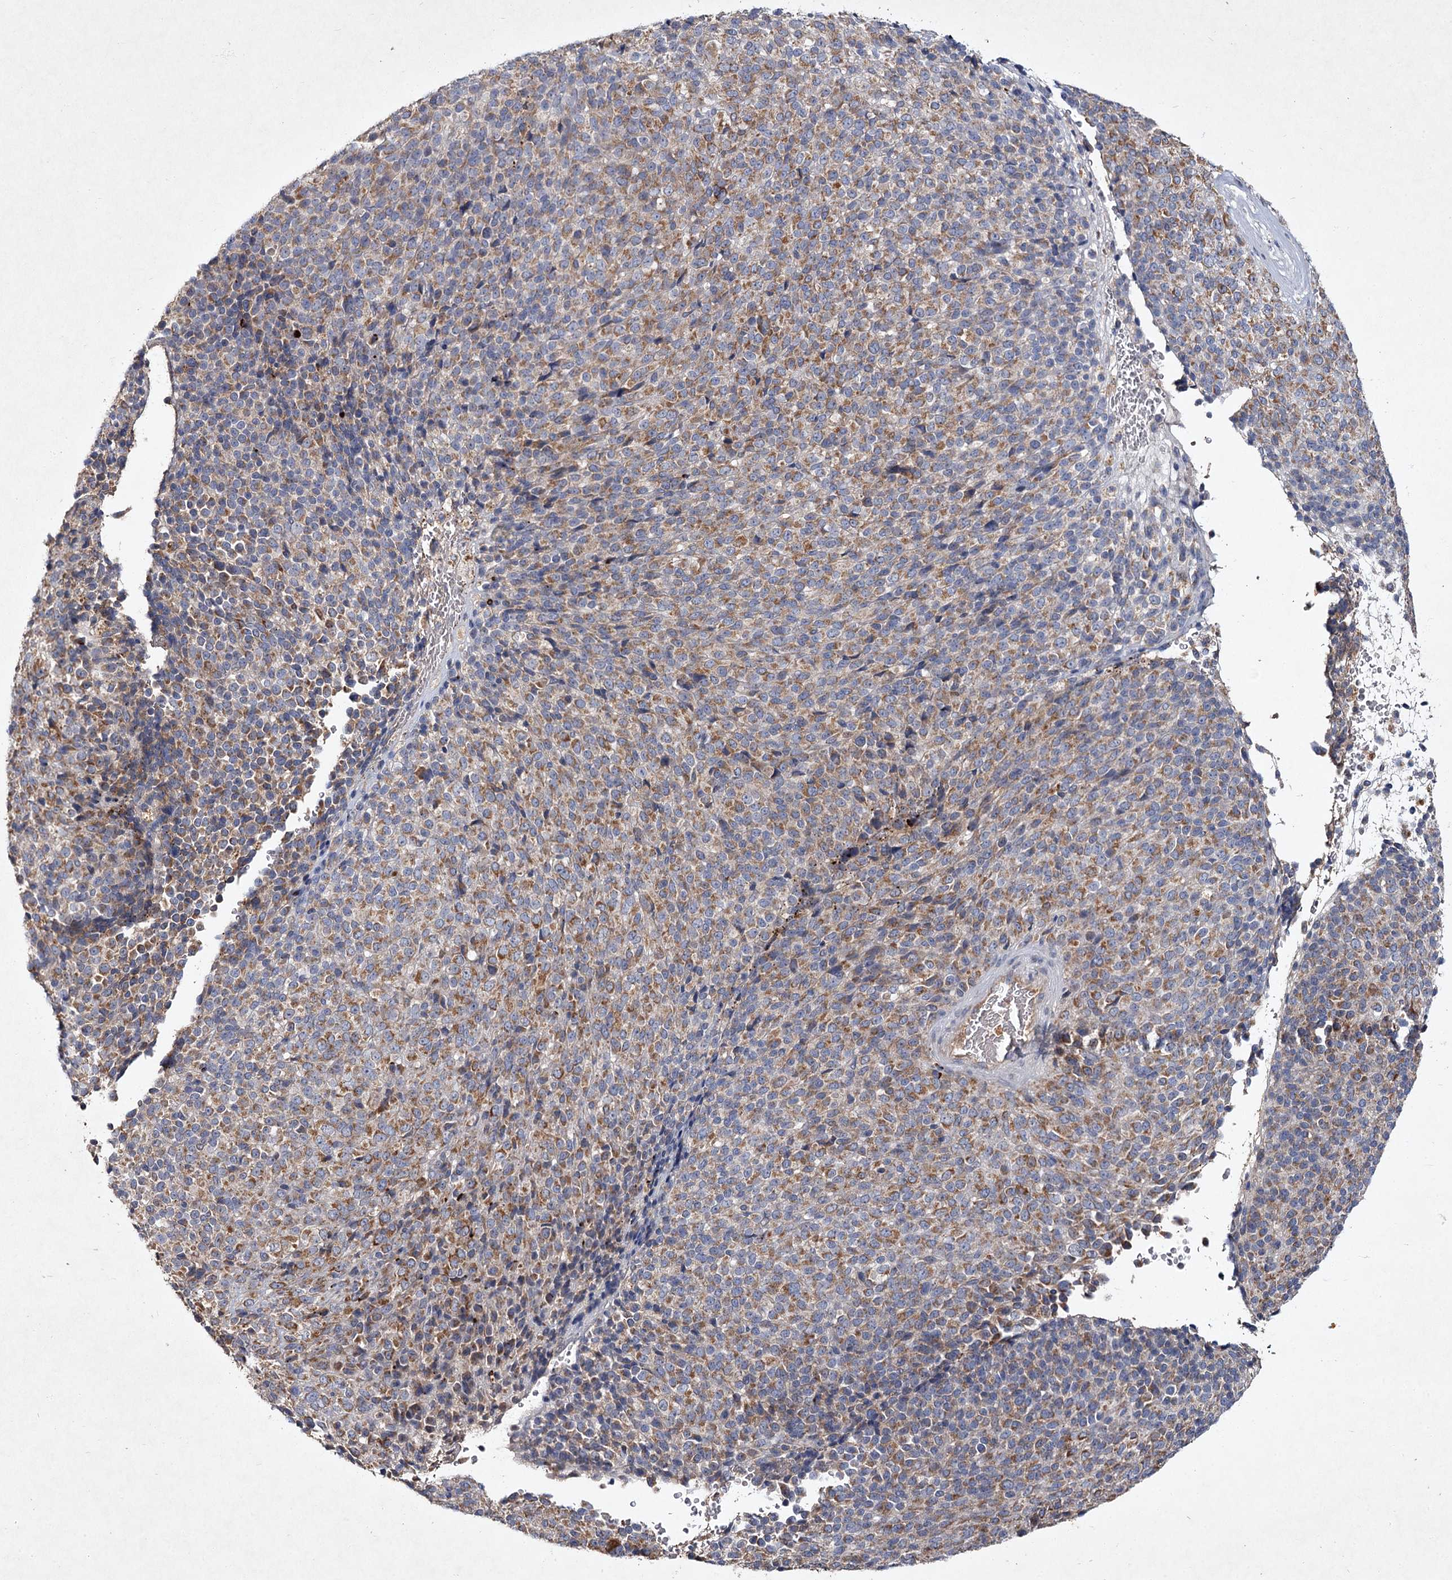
{"staining": {"intensity": "moderate", "quantity": ">75%", "location": "cytoplasmic/membranous"}, "tissue": "melanoma", "cell_type": "Tumor cells", "image_type": "cancer", "snomed": [{"axis": "morphology", "description": "Malignant melanoma, Metastatic site"}, {"axis": "topography", "description": "Brain"}], "caption": "About >75% of tumor cells in malignant melanoma (metastatic site) reveal moderate cytoplasmic/membranous protein positivity as visualized by brown immunohistochemical staining.", "gene": "MFN1", "patient": {"sex": "female", "age": 56}}